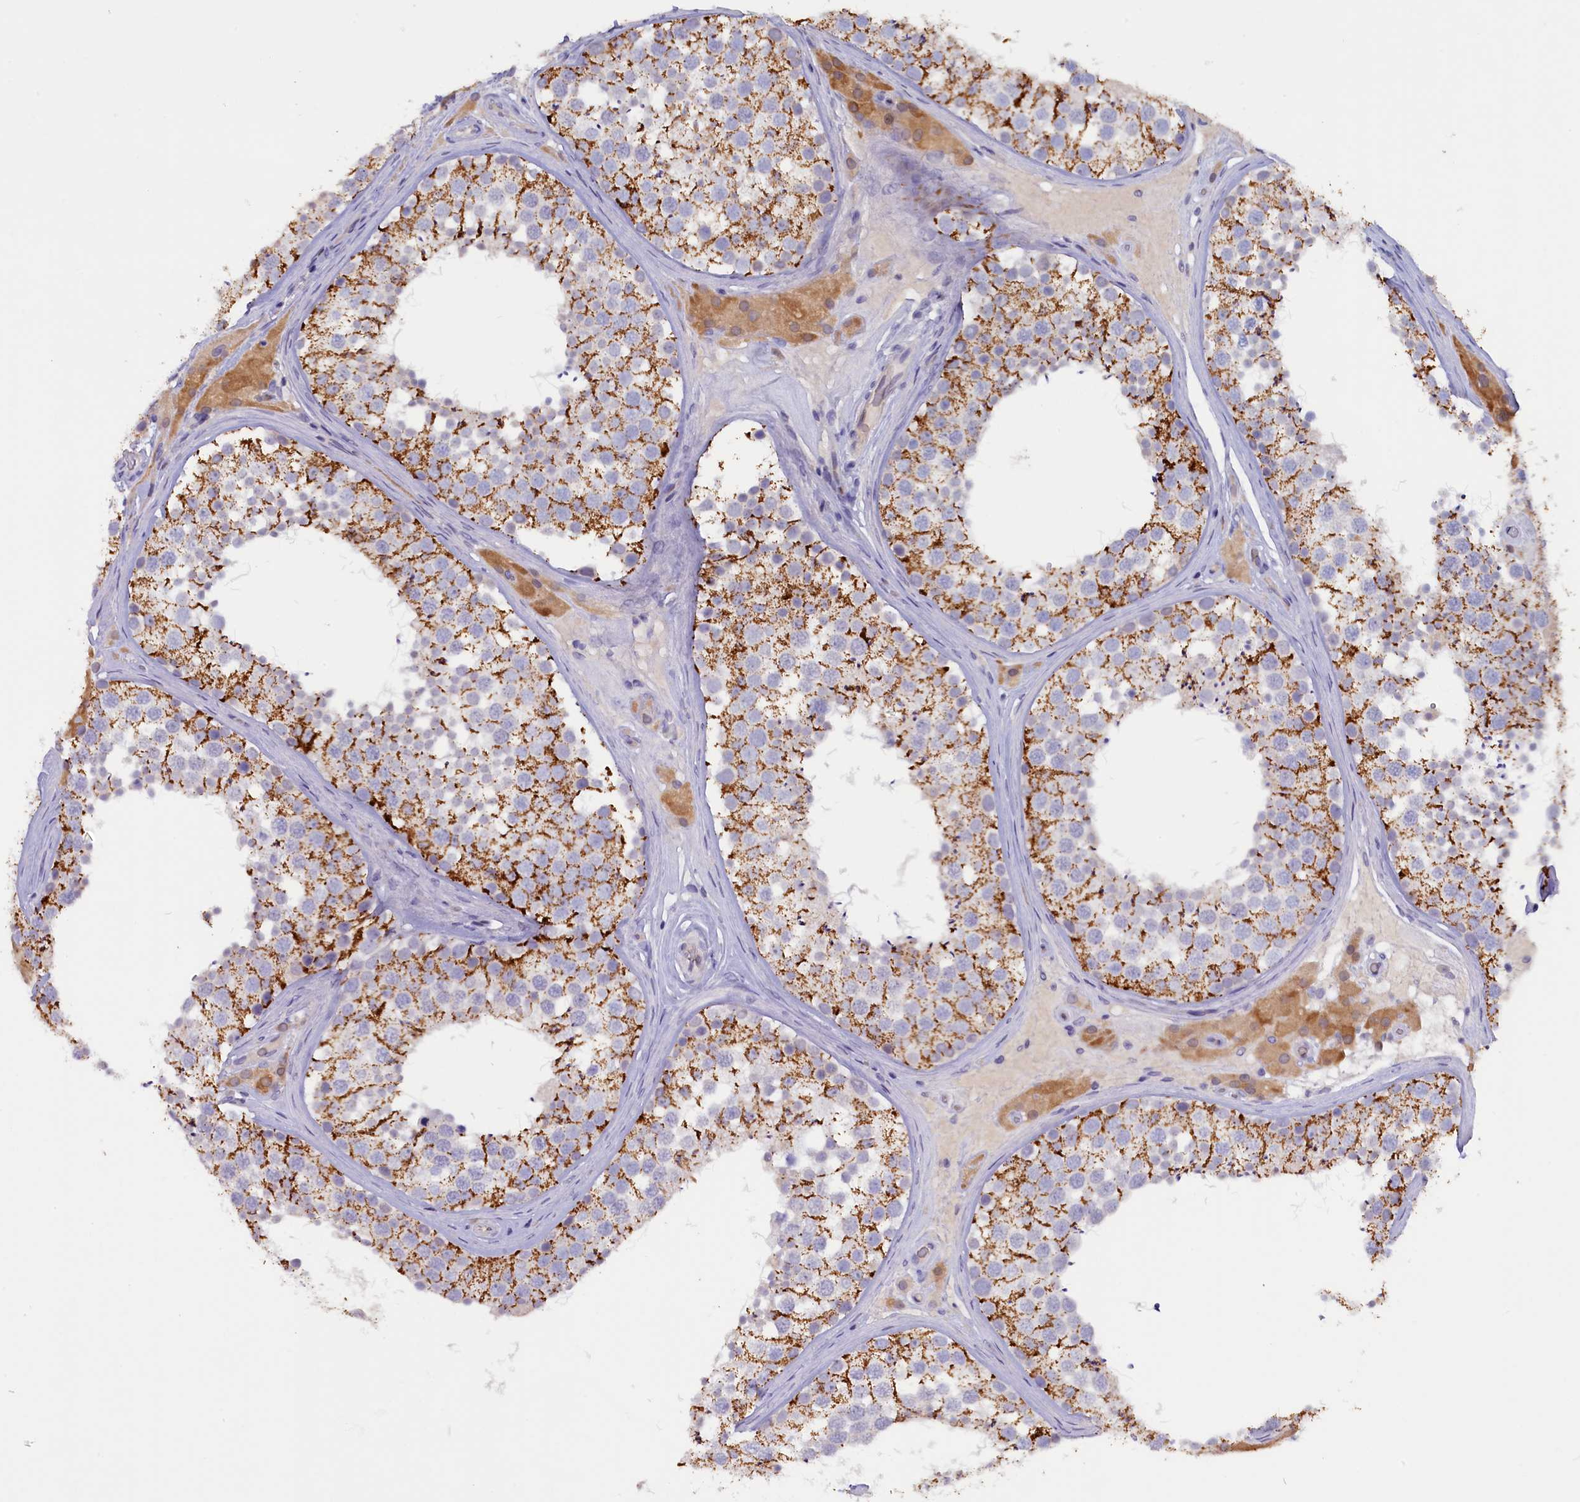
{"staining": {"intensity": "moderate", "quantity": ">75%", "location": "cytoplasmic/membranous"}, "tissue": "testis", "cell_type": "Cells in seminiferous ducts", "image_type": "normal", "snomed": [{"axis": "morphology", "description": "Normal tissue, NOS"}, {"axis": "topography", "description": "Testis"}], "caption": "The immunohistochemical stain highlights moderate cytoplasmic/membranous staining in cells in seminiferous ducts of normal testis.", "gene": "ZSWIM4", "patient": {"sex": "male", "age": 46}}